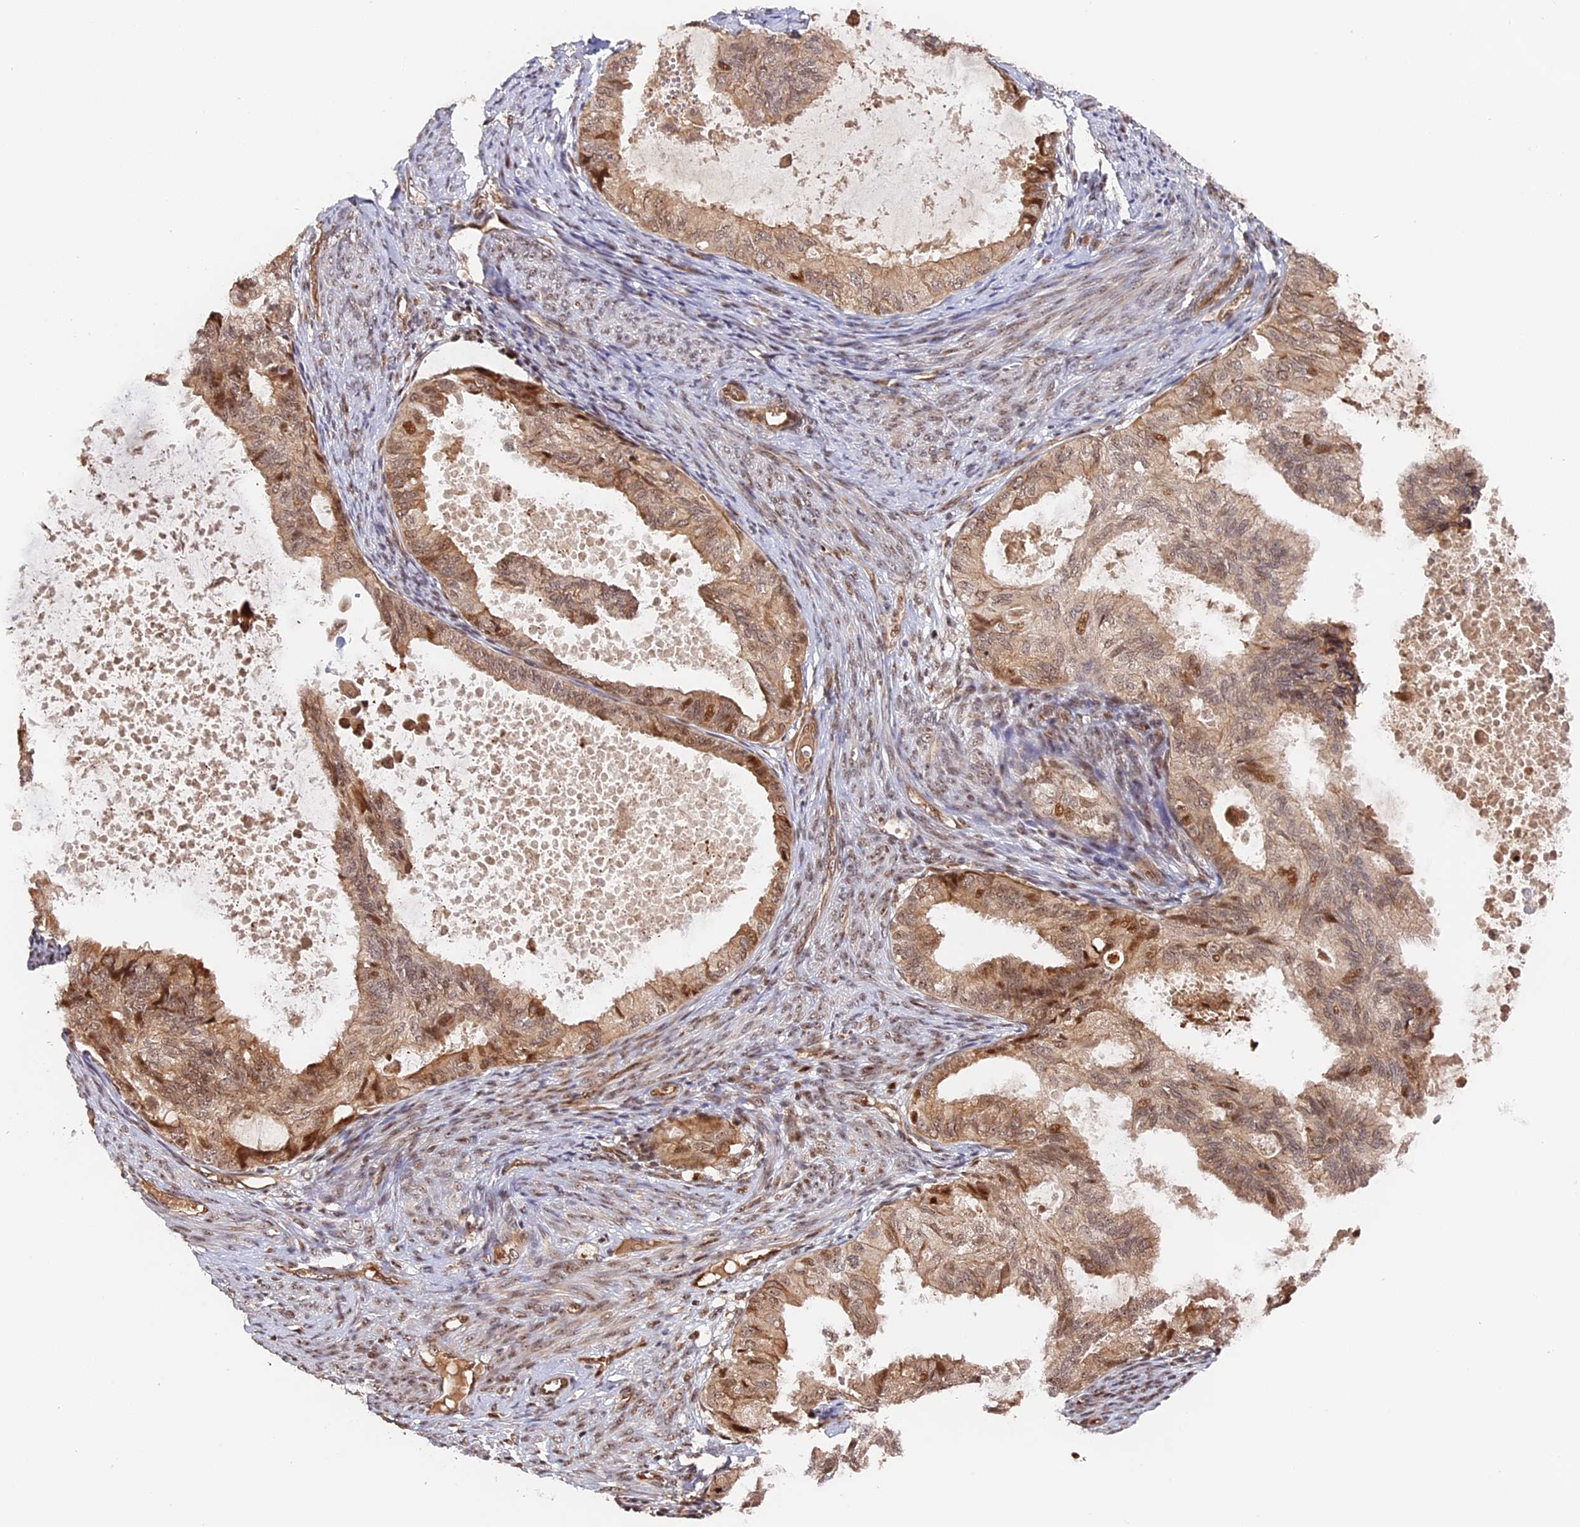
{"staining": {"intensity": "moderate", "quantity": ">75%", "location": "cytoplasmic/membranous,nuclear"}, "tissue": "cervical cancer", "cell_type": "Tumor cells", "image_type": "cancer", "snomed": [{"axis": "morphology", "description": "Normal tissue, NOS"}, {"axis": "morphology", "description": "Adenocarcinoma, NOS"}, {"axis": "topography", "description": "Cervix"}, {"axis": "topography", "description": "Endometrium"}], "caption": "Cervical adenocarcinoma stained with DAB IHC demonstrates medium levels of moderate cytoplasmic/membranous and nuclear positivity in about >75% of tumor cells. (Stains: DAB in brown, nuclei in blue, Microscopy: brightfield microscopy at high magnification).", "gene": "ANKRD24", "patient": {"sex": "female", "age": 86}}